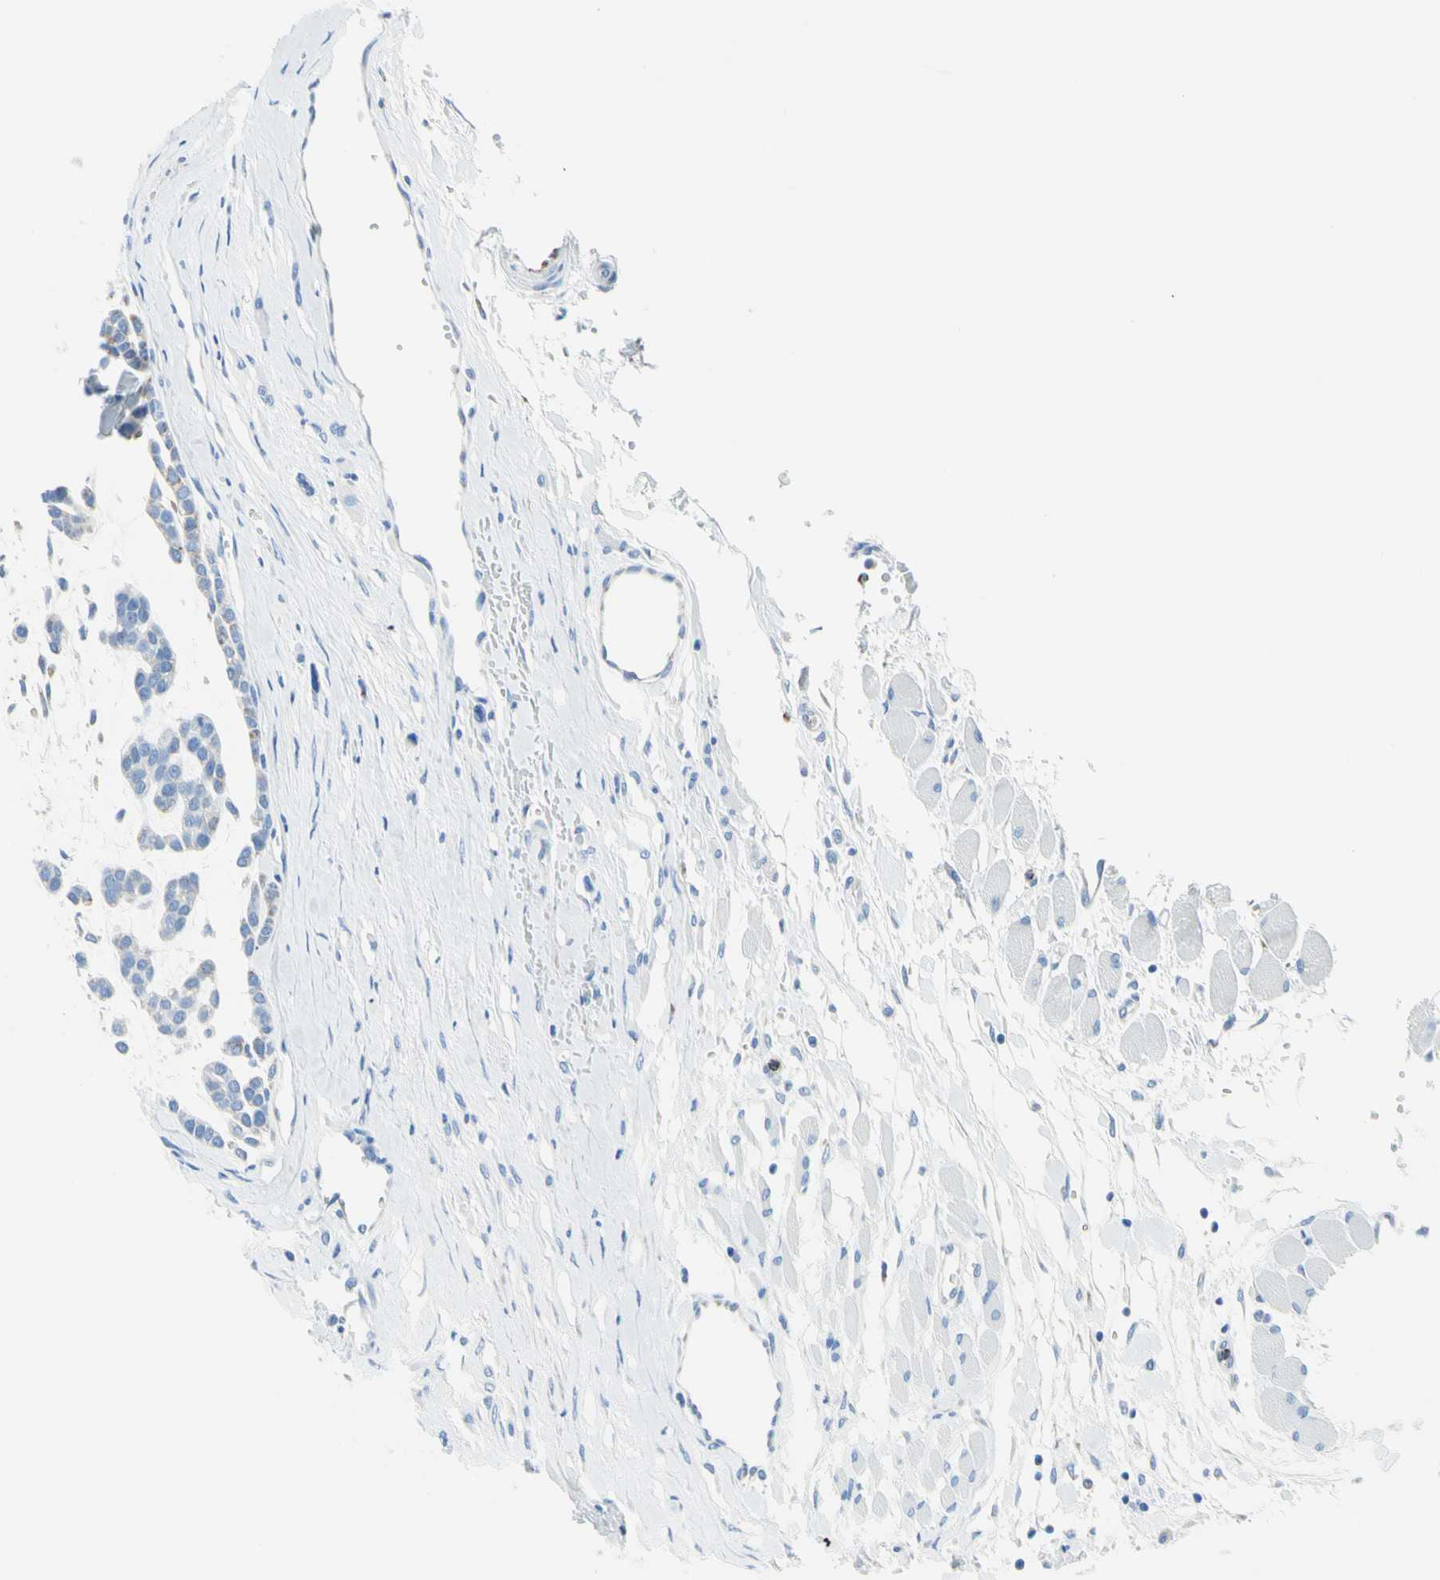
{"staining": {"intensity": "negative", "quantity": "none", "location": "none"}, "tissue": "head and neck cancer", "cell_type": "Tumor cells", "image_type": "cancer", "snomed": [{"axis": "morphology", "description": "Adenocarcinoma, NOS"}, {"axis": "morphology", "description": "Adenoma, NOS"}, {"axis": "topography", "description": "Head-Neck"}], "caption": "Immunohistochemical staining of human head and neck cancer (adenoma) displays no significant expression in tumor cells. Brightfield microscopy of immunohistochemistry (IHC) stained with DAB (3,3'-diaminobenzidine) (brown) and hematoxylin (blue), captured at high magnification.", "gene": "CYSLTR1", "patient": {"sex": "female", "age": 55}}